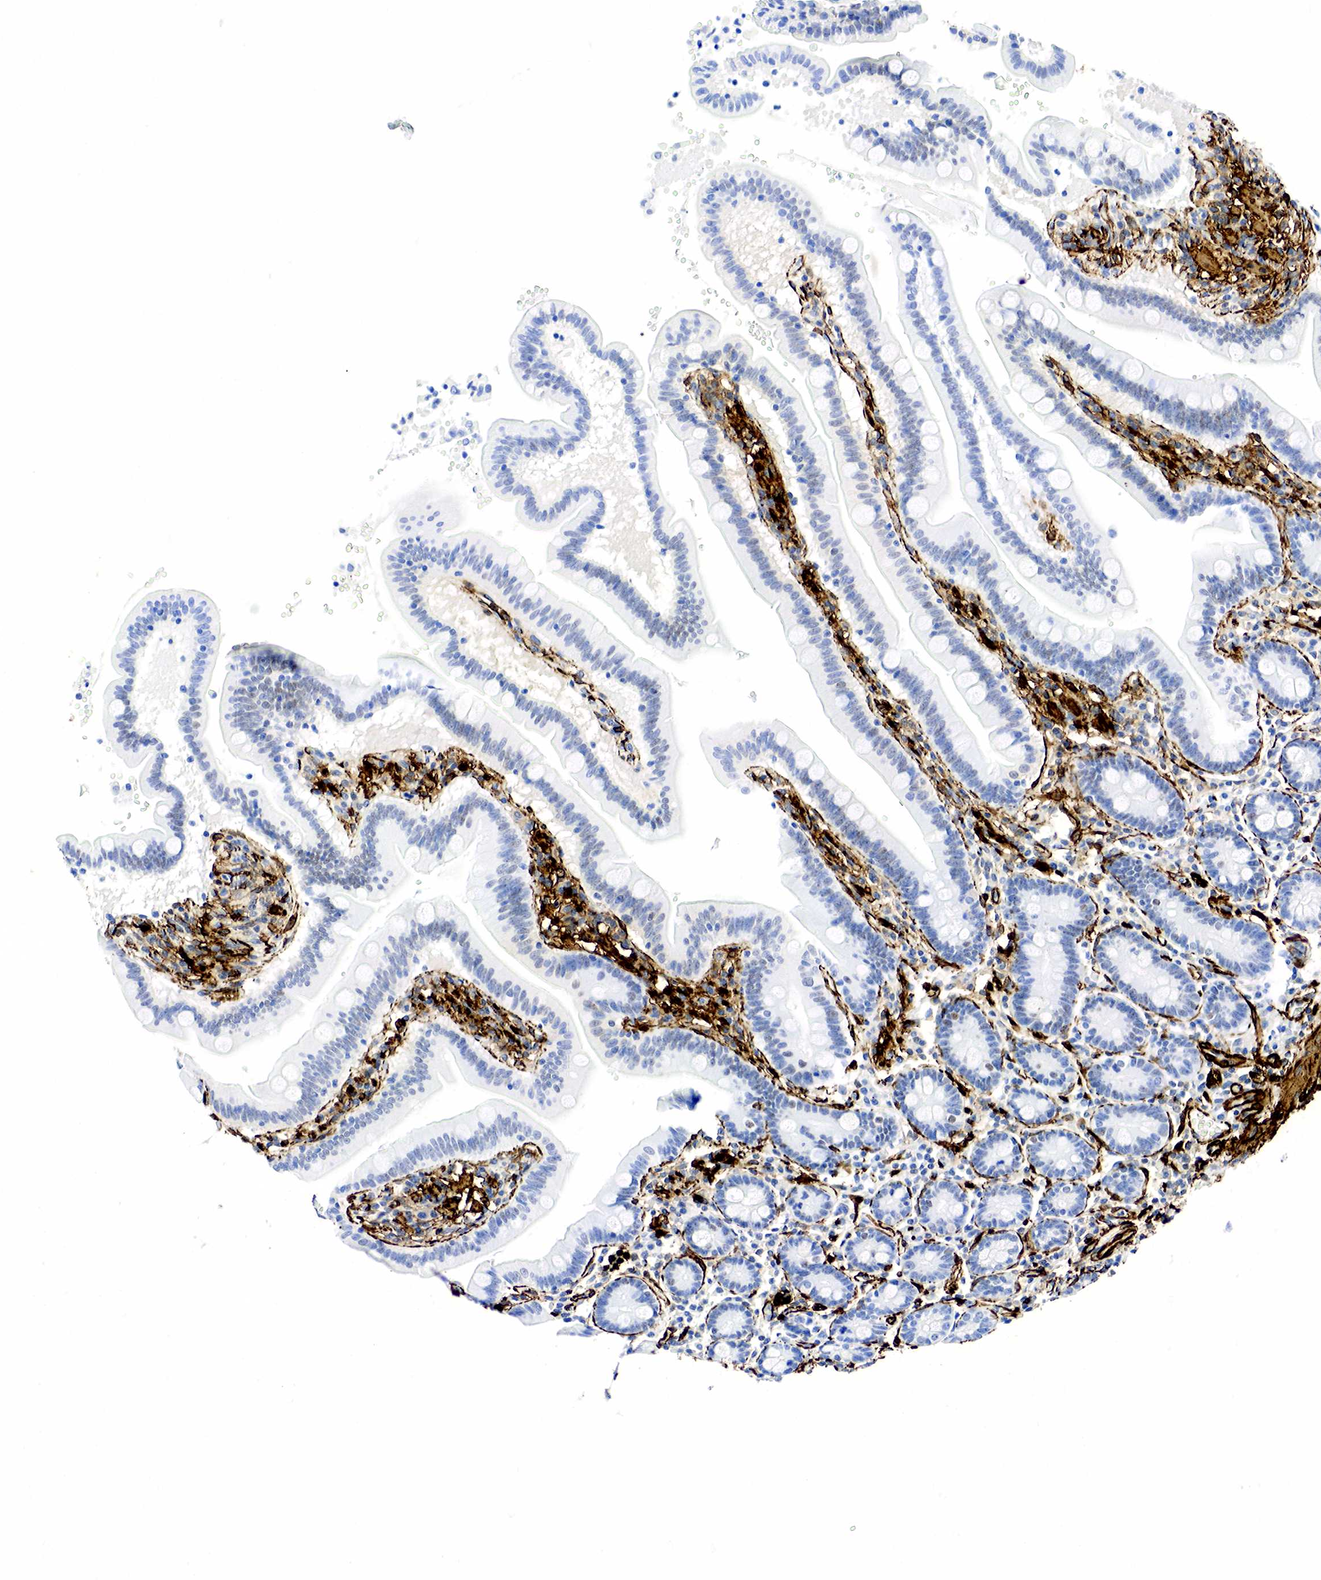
{"staining": {"intensity": "negative", "quantity": "none", "location": "none"}, "tissue": "duodenum", "cell_type": "Glandular cells", "image_type": "normal", "snomed": [{"axis": "morphology", "description": "Normal tissue, NOS"}, {"axis": "topography", "description": "Duodenum"}], "caption": "Immunohistochemistry (IHC) image of unremarkable duodenum: human duodenum stained with DAB exhibits no significant protein positivity in glandular cells. (IHC, brightfield microscopy, high magnification).", "gene": "ACTA2", "patient": {"sex": "female", "age": 77}}